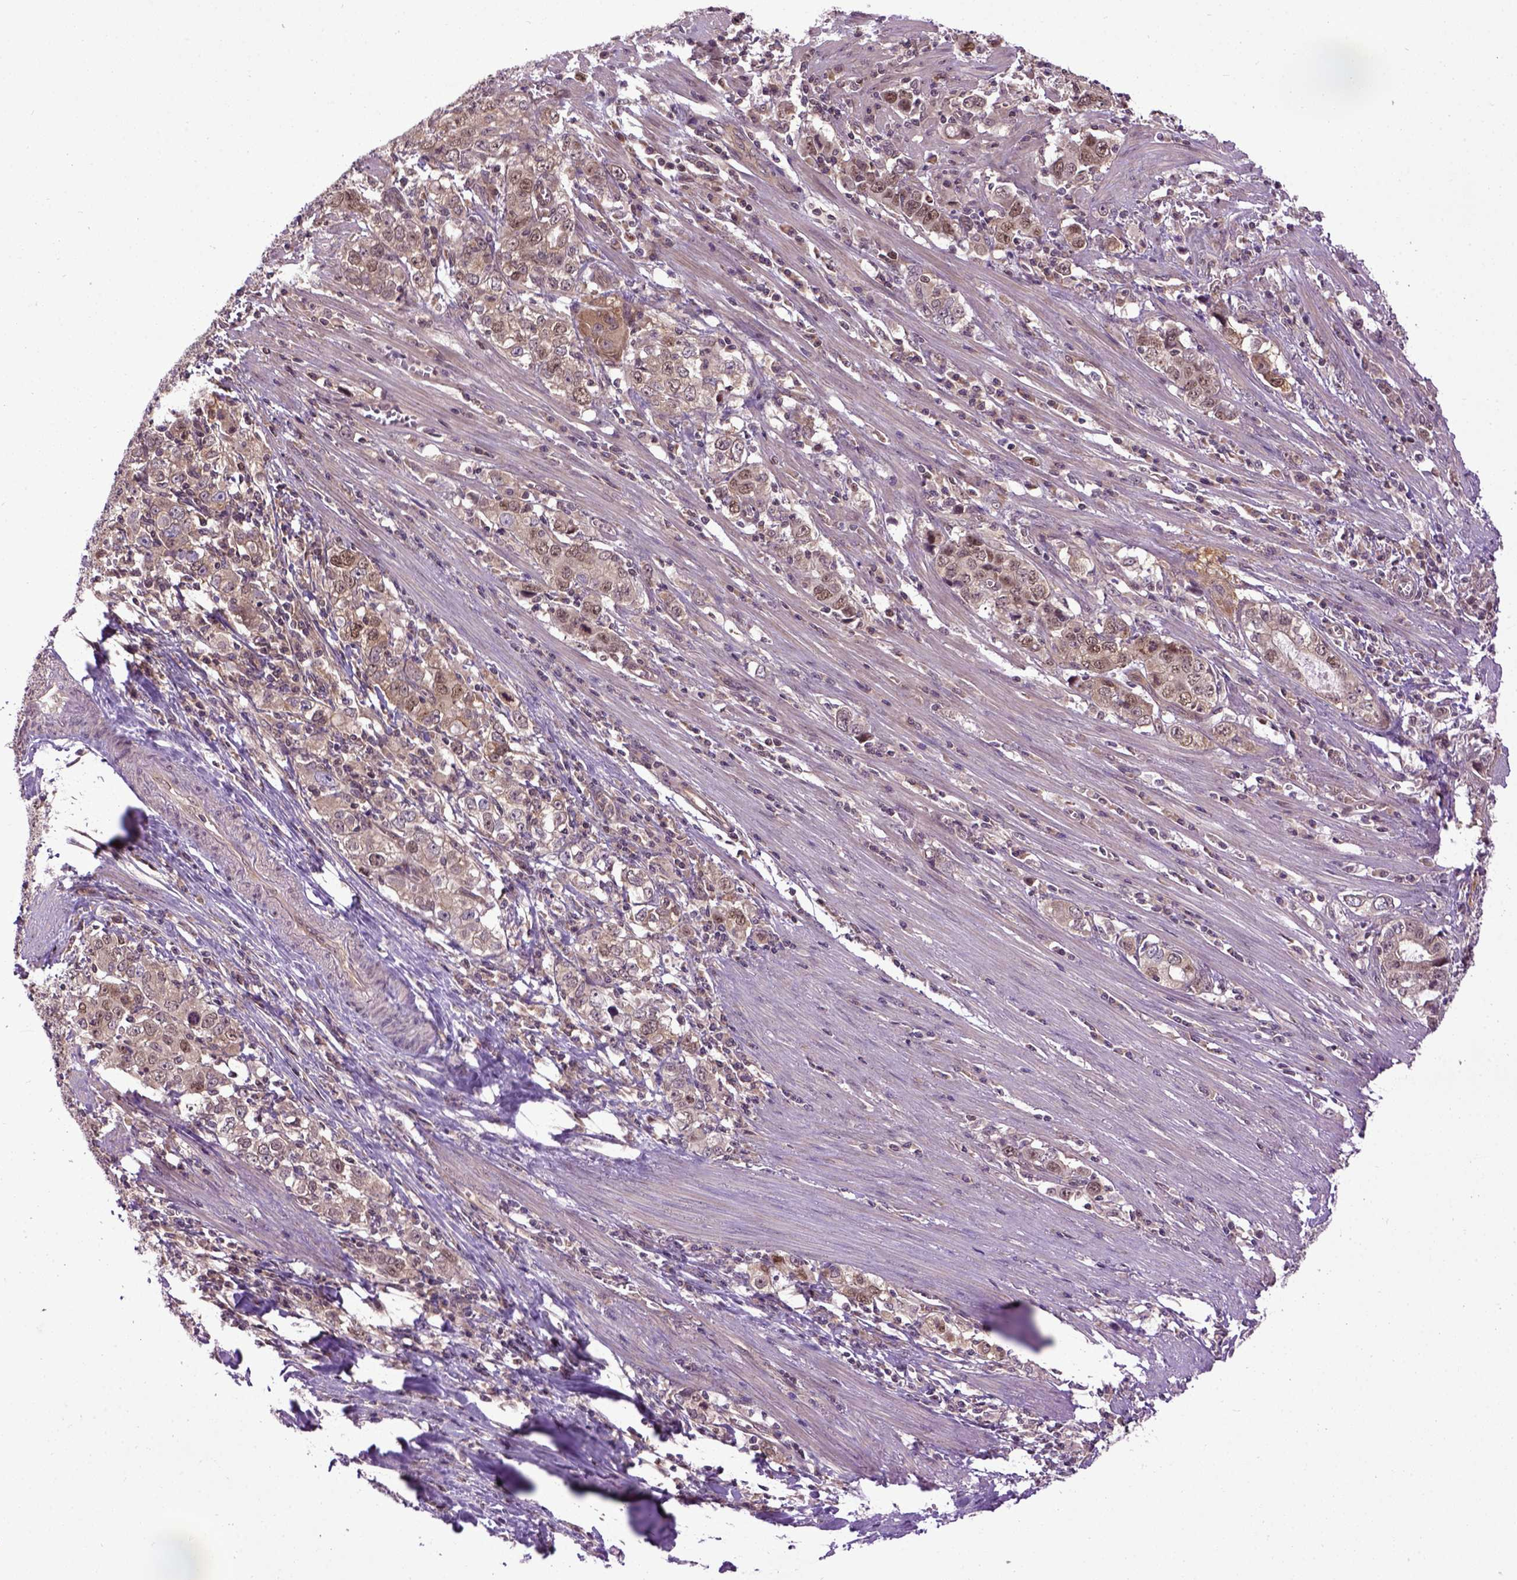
{"staining": {"intensity": "moderate", "quantity": ">75%", "location": "cytoplasmic/membranous,nuclear"}, "tissue": "stomach cancer", "cell_type": "Tumor cells", "image_type": "cancer", "snomed": [{"axis": "morphology", "description": "Adenocarcinoma, NOS"}, {"axis": "topography", "description": "Stomach, lower"}], "caption": "Immunohistochemical staining of human adenocarcinoma (stomach) shows medium levels of moderate cytoplasmic/membranous and nuclear protein positivity in approximately >75% of tumor cells.", "gene": "WDR48", "patient": {"sex": "female", "age": 72}}